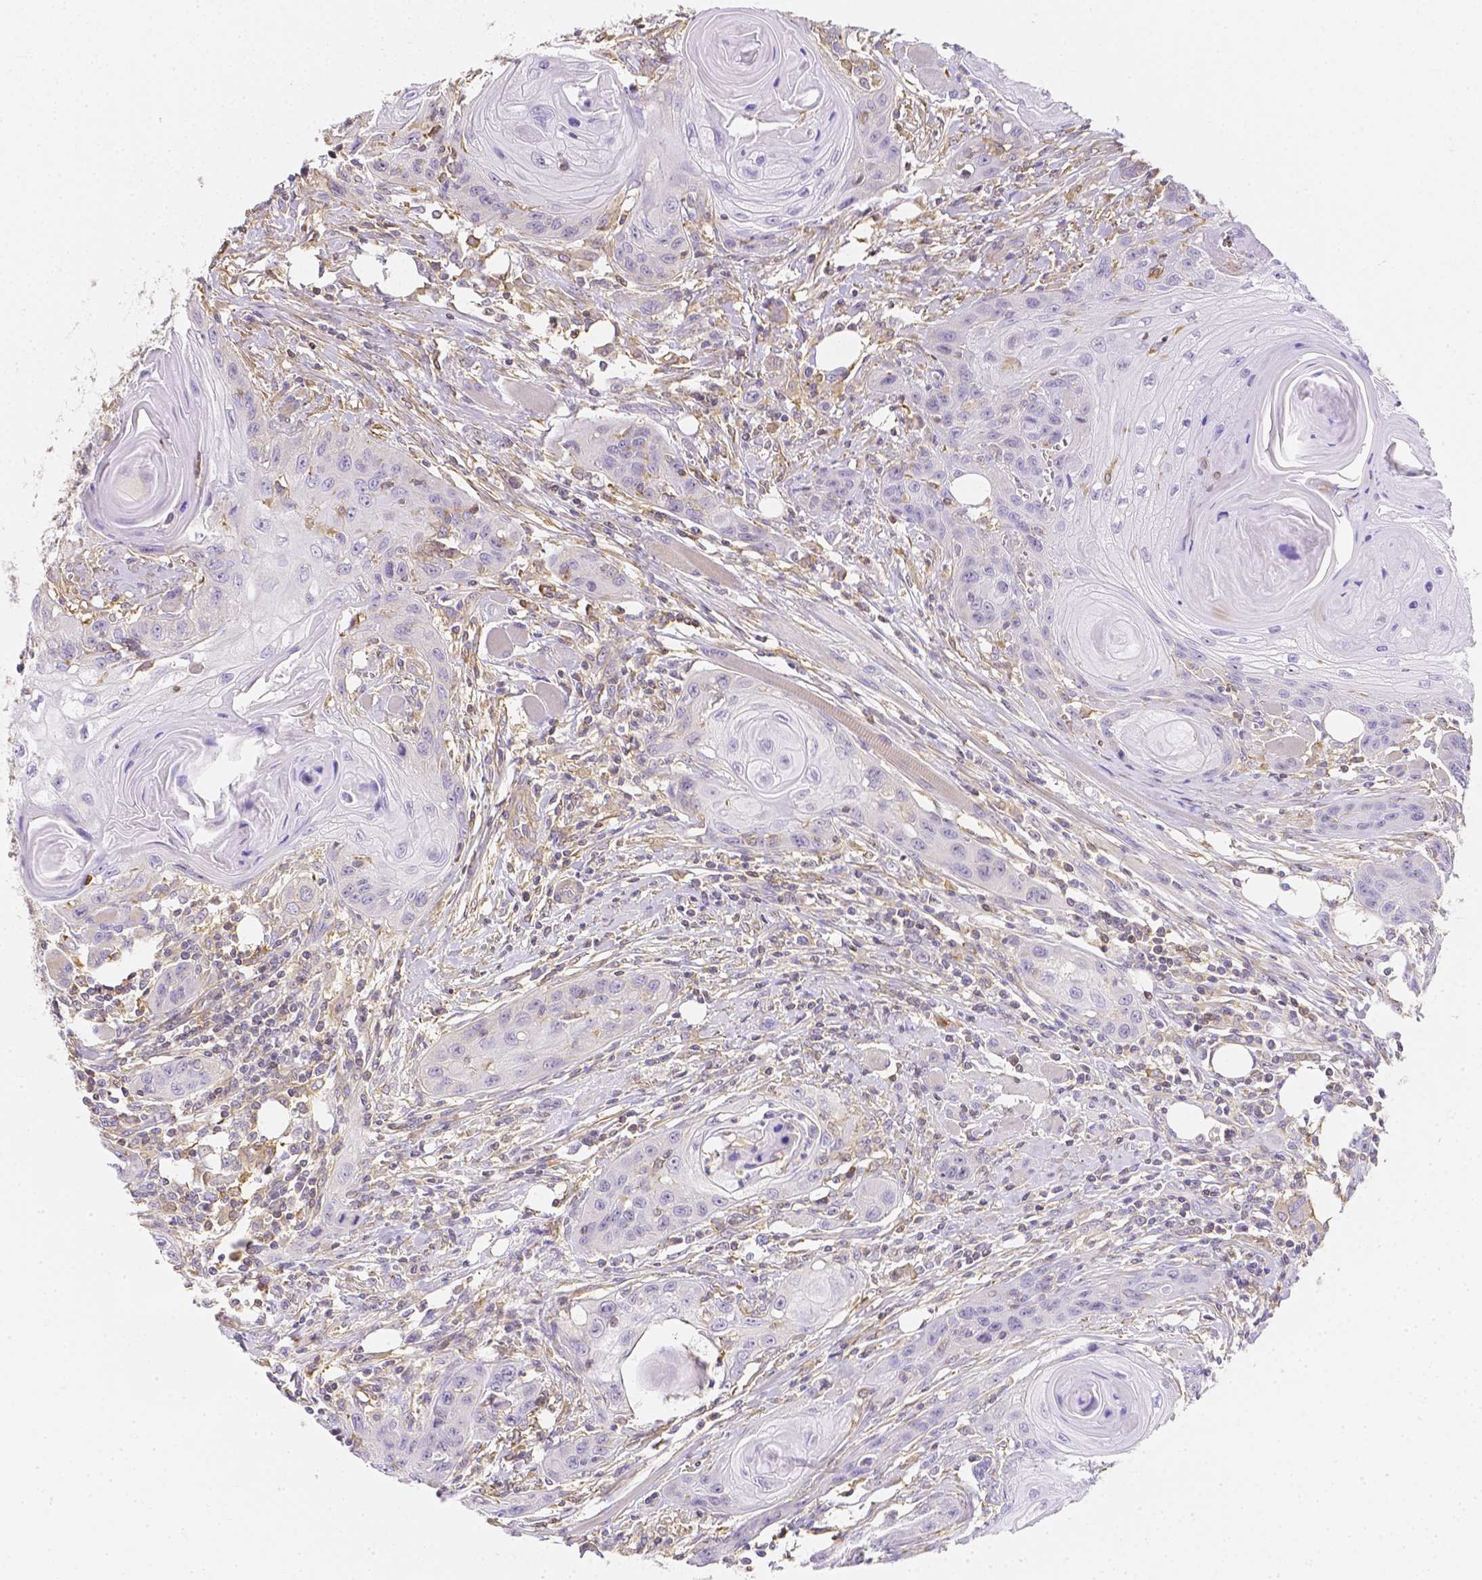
{"staining": {"intensity": "negative", "quantity": "none", "location": "none"}, "tissue": "head and neck cancer", "cell_type": "Tumor cells", "image_type": "cancer", "snomed": [{"axis": "morphology", "description": "Squamous cell carcinoma, NOS"}, {"axis": "topography", "description": "Oral tissue"}, {"axis": "topography", "description": "Head-Neck"}], "caption": "Immunohistochemistry of human head and neck cancer reveals no positivity in tumor cells.", "gene": "ASAH2", "patient": {"sex": "male", "age": 58}}